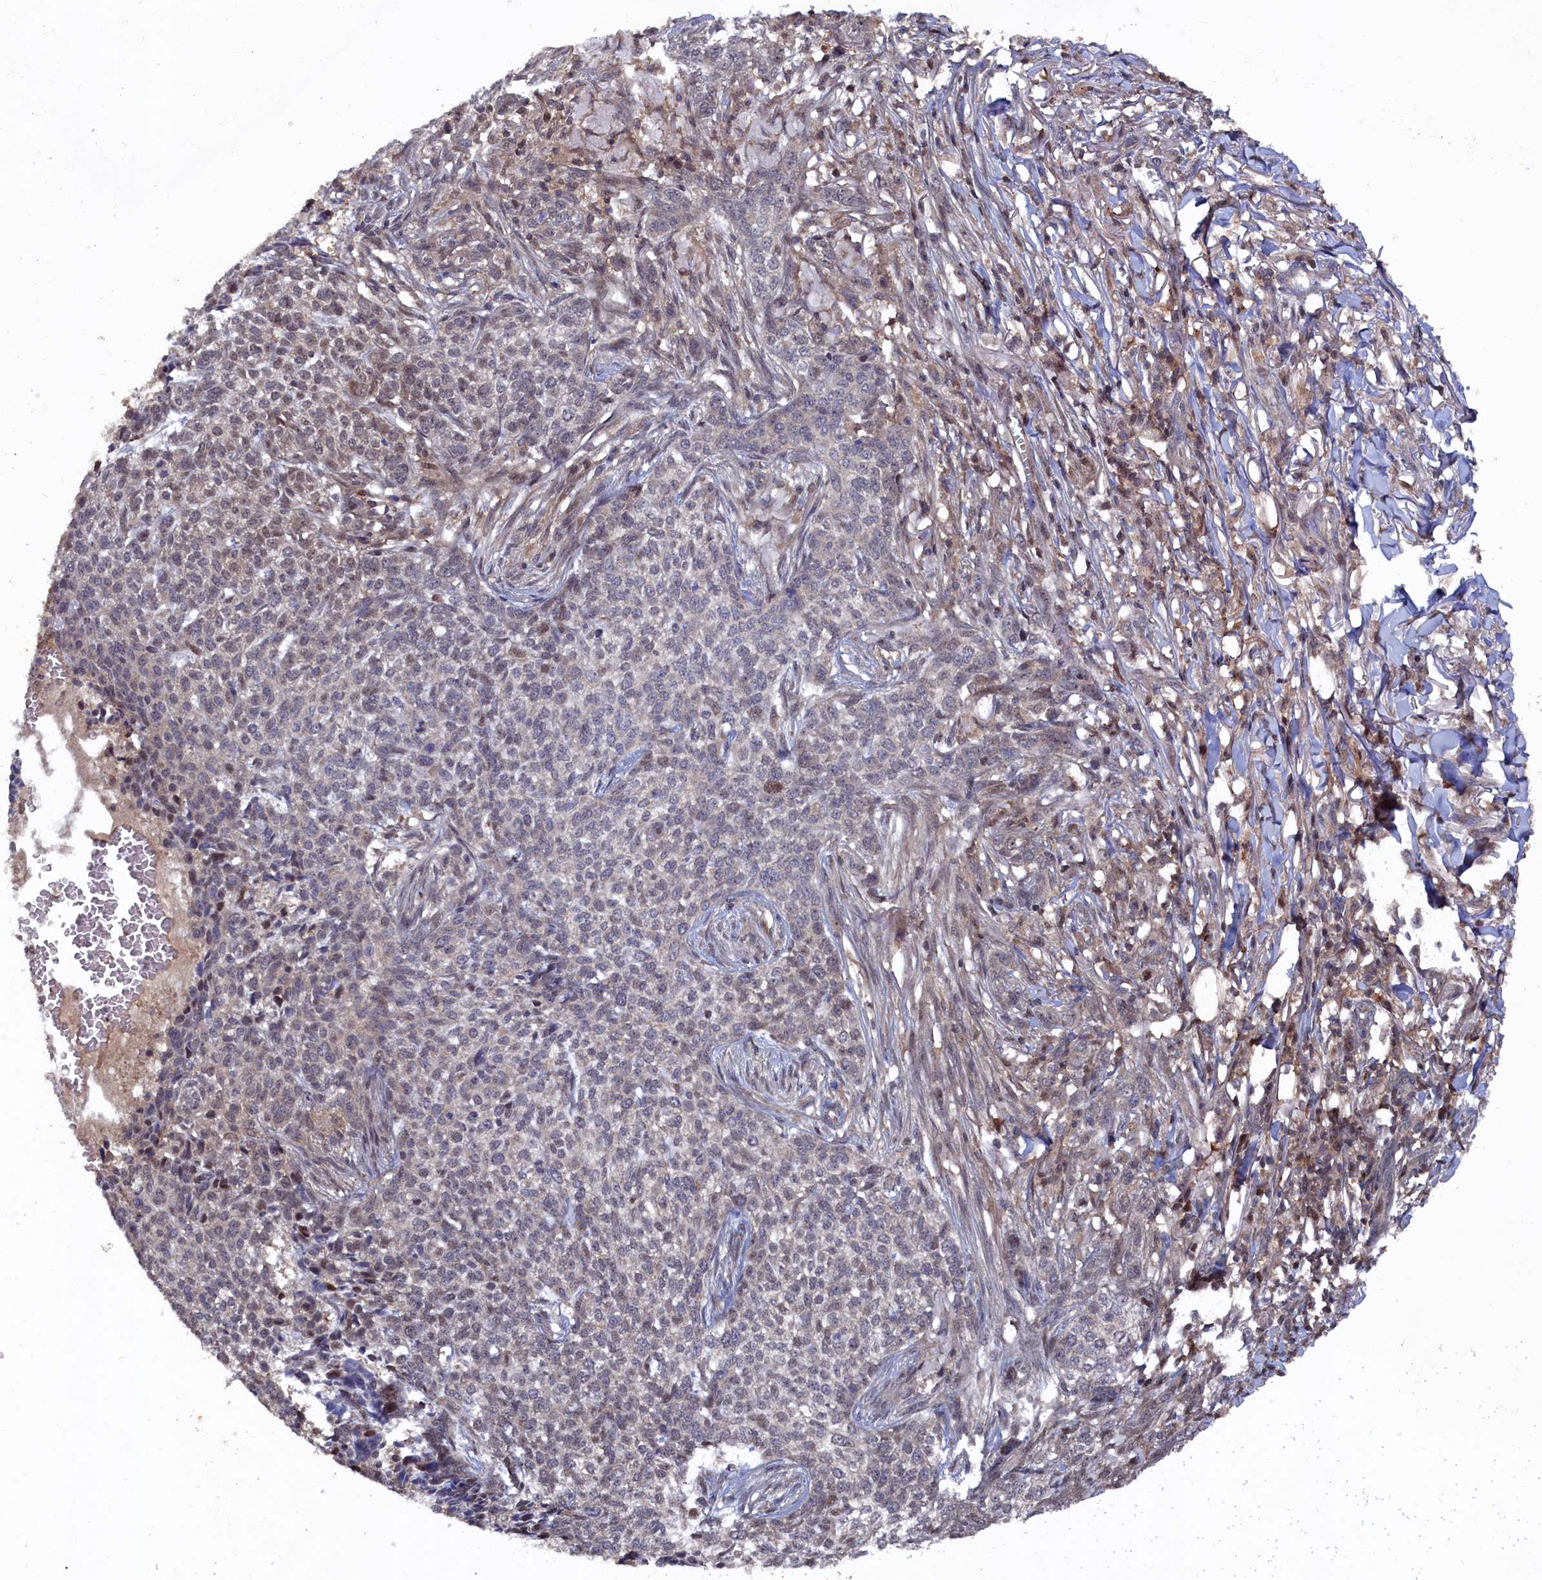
{"staining": {"intensity": "weak", "quantity": "<25%", "location": "nuclear"}, "tissue": "skin cancer", "cell_type": "Tumor cells", "image_type": "cancer", "snomed": [{"axis": "morphology", "description": "Basal cell carcinoma"}, {"axis": "topography", "description": "Skin"}], "caption": "Immunohistochemistry (IHC) micrograph of neoplastic tissue: skin cancer stained with DAB (3,3'-diaminobenzidine) reveals no significant protein staining in tumor cells.", "gene": "TMC5", "patient": {"sex": "male", "age": 85}}